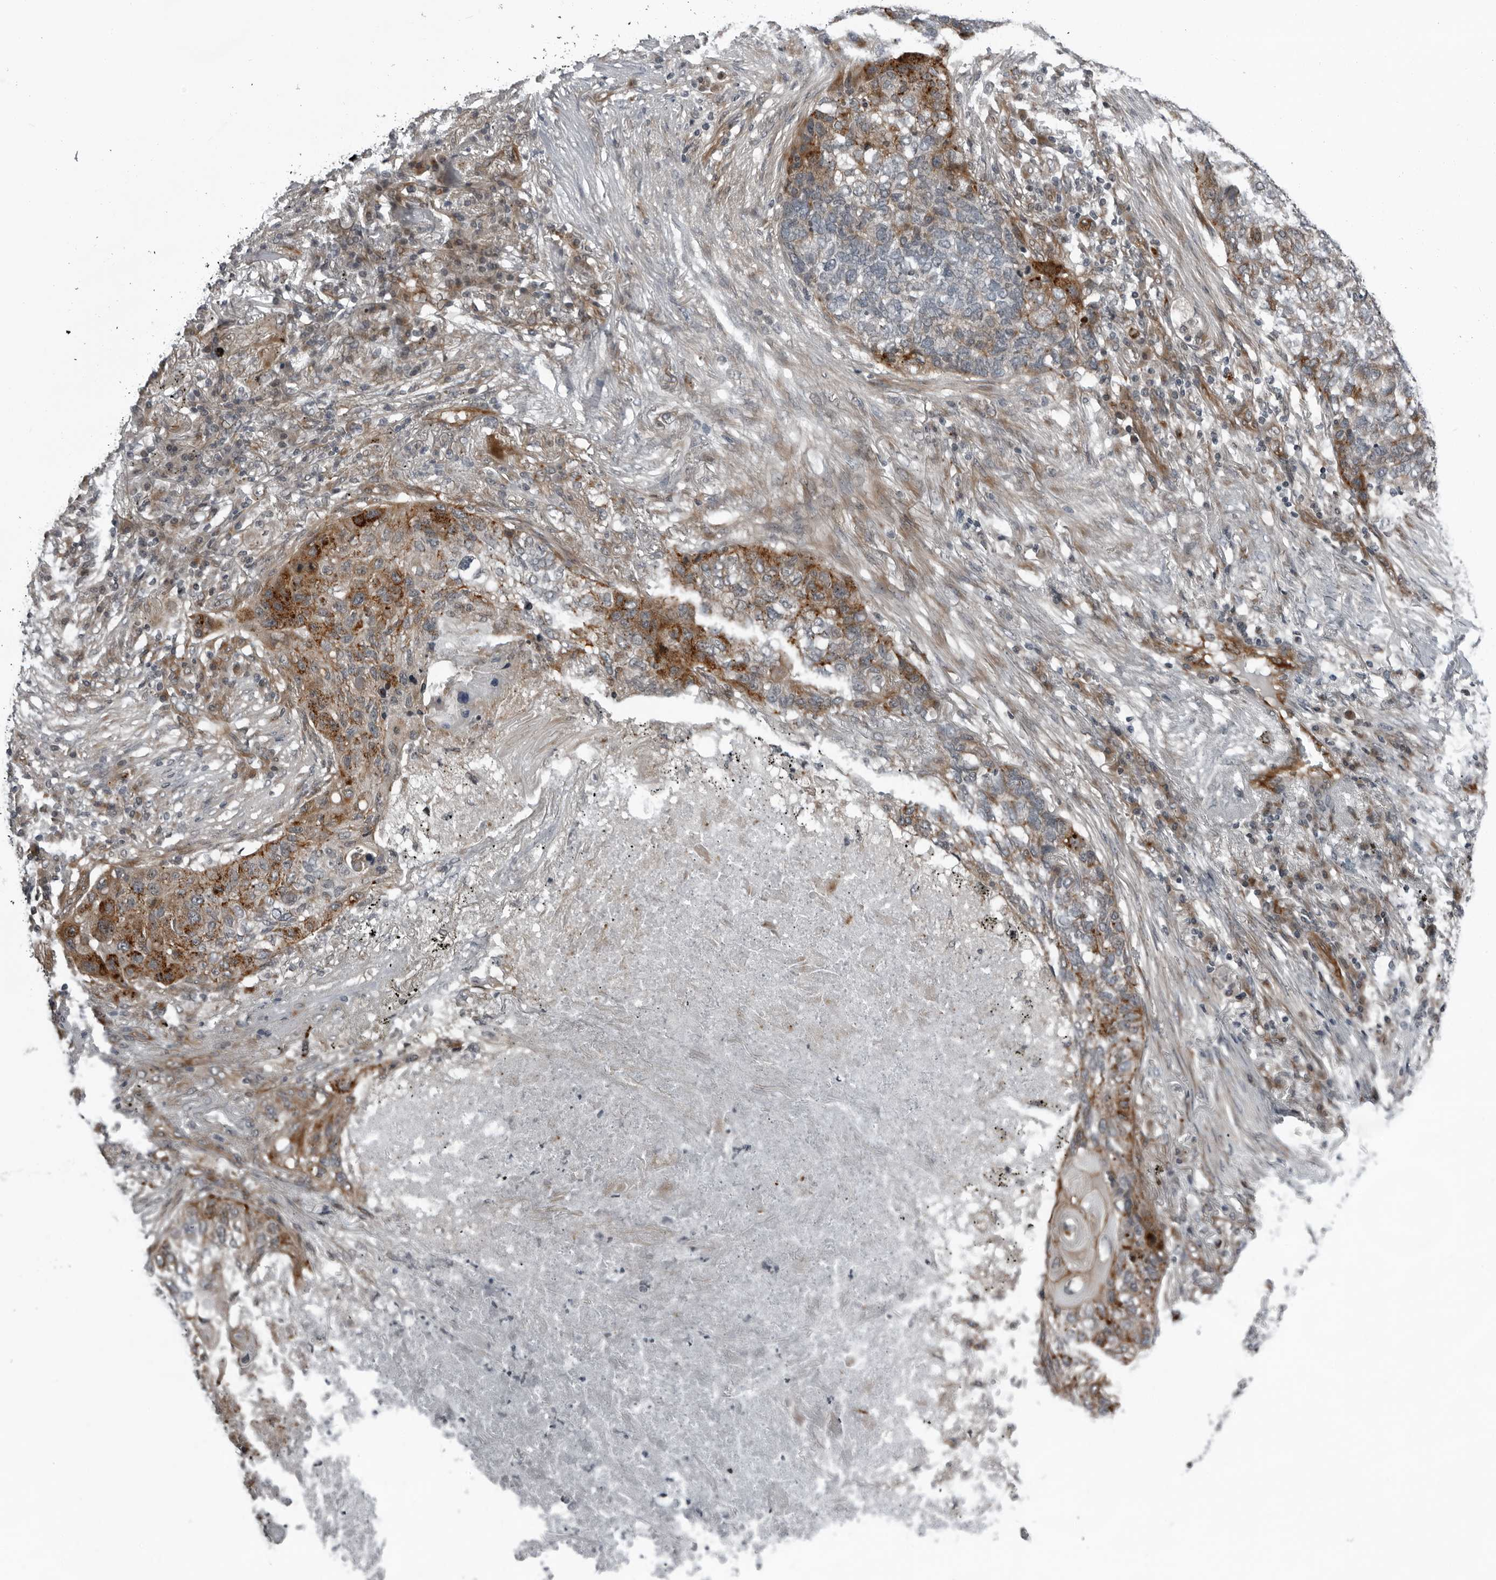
{"staining": {"intensity": "moderate", "quantity": "<25%", "location": "cytoplasmic/membranous"}, "tissue": "lung cancer", "cell_type": "Tumor cells", "image_type": "cancer", "snomed": [{"axis": "morphology", "description": "Squamous cell carcinoma, NOS"}, {"axis": "topography", "description": "Lung"}], "caption": "Approximately <25% of tumor cells in human lung squamous cell carcinoma reveal moderate cytoplasmic/membranous protein positivity as visualized by brown immunohistochemical staining.", "gene": "FAM102B", "patient": {"sex": "female", "age": 63}}